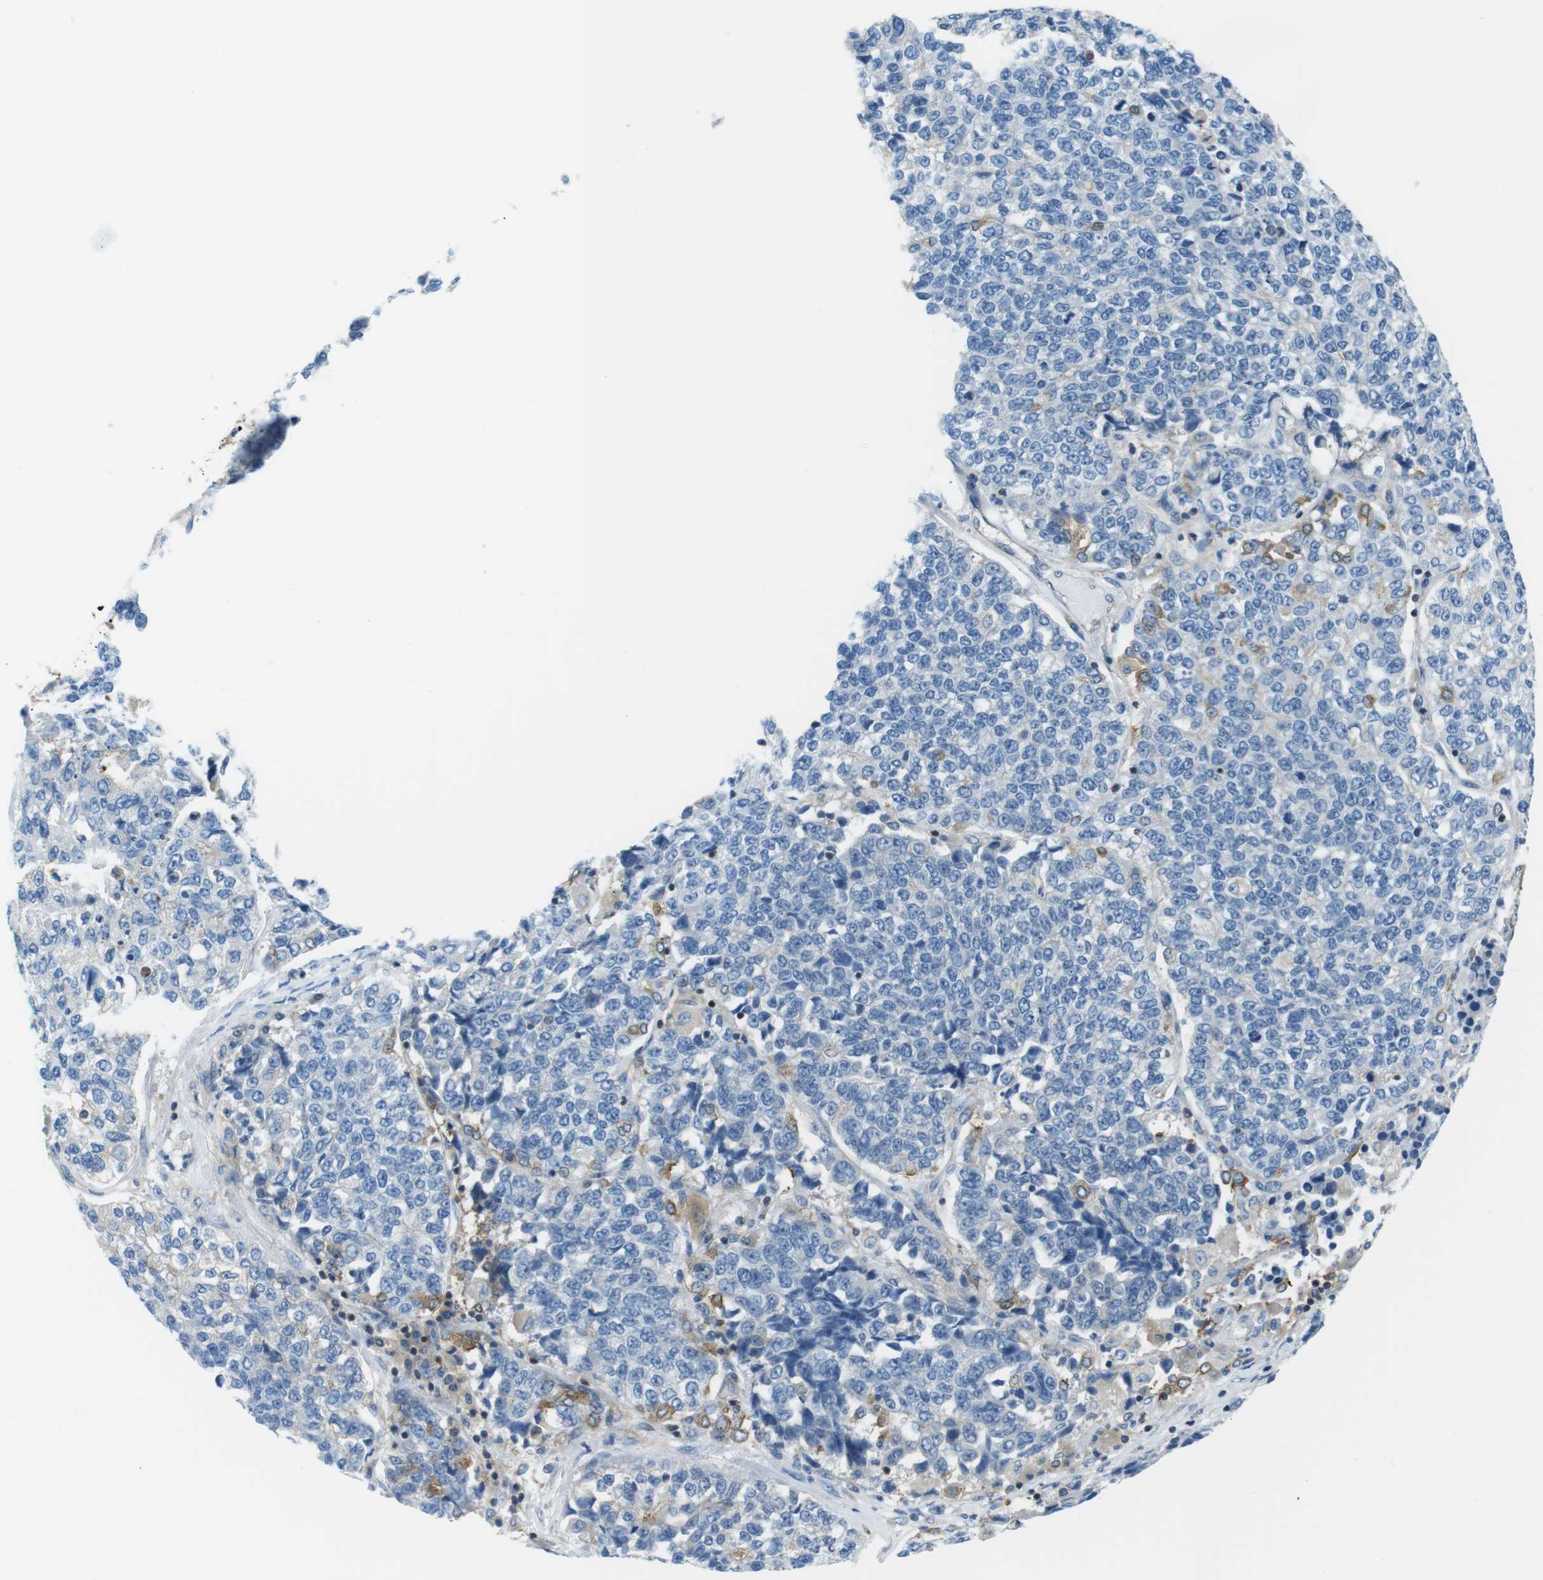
{"staining": {"intensity": "weak", "quantity": ">75%", "location": "cytoplasmic/membranous"}, "tissue": "lung cancer", "cell_type": "Tumor cells", "image_type": "cancer", "snomed": [{"axis": "morphology", "description": "Adenocarcinoma, NOS"}, {"axis": "topography", "description": "Lung"}], "caption": "Lung adenocarcinoma stained with a brown dye exhibits weak cytoplasmic/membranous positive positivity in approximately >75% of tumor cells.", "gene": "TES", "patient": {"sex": "male", "age": 49}}